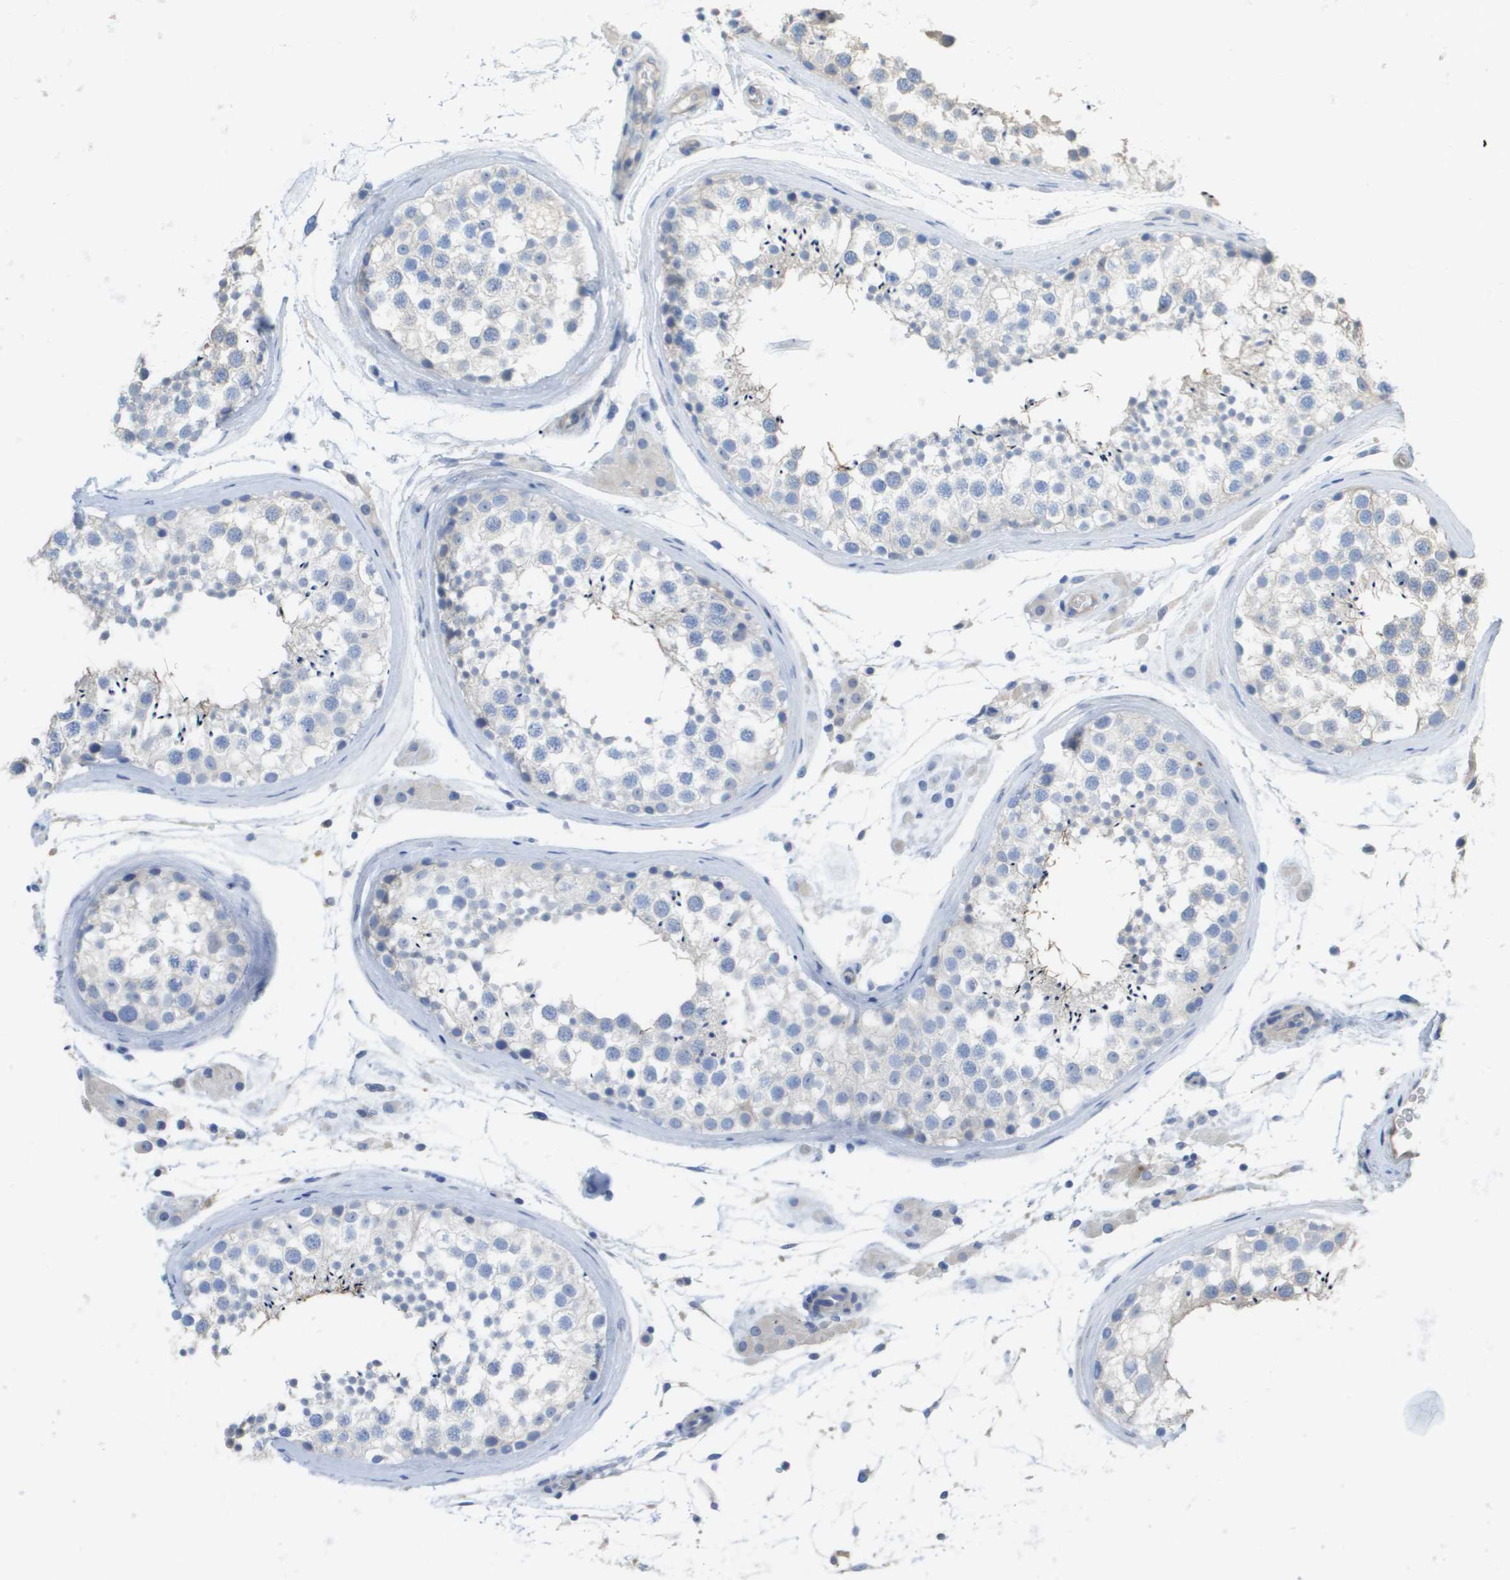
{"staining": {"intensity": "negative", "quantity": "none", "location": "none"}, "tissue": "testis", "cell_type": "Cells in seminiferous ducts", "image_type": "normal", "snomed": [{"axis": "morphology", "description": "Normal tissue, NOS"}, {"axis": "topography", "description": "Testis"}], "caption": "Histopathology image shows no significant protein positivity in cells in seminiferous ducts of unremarkable testis.", "gene": "MYL3", "patient": {"sex": "male", "age": 46}}